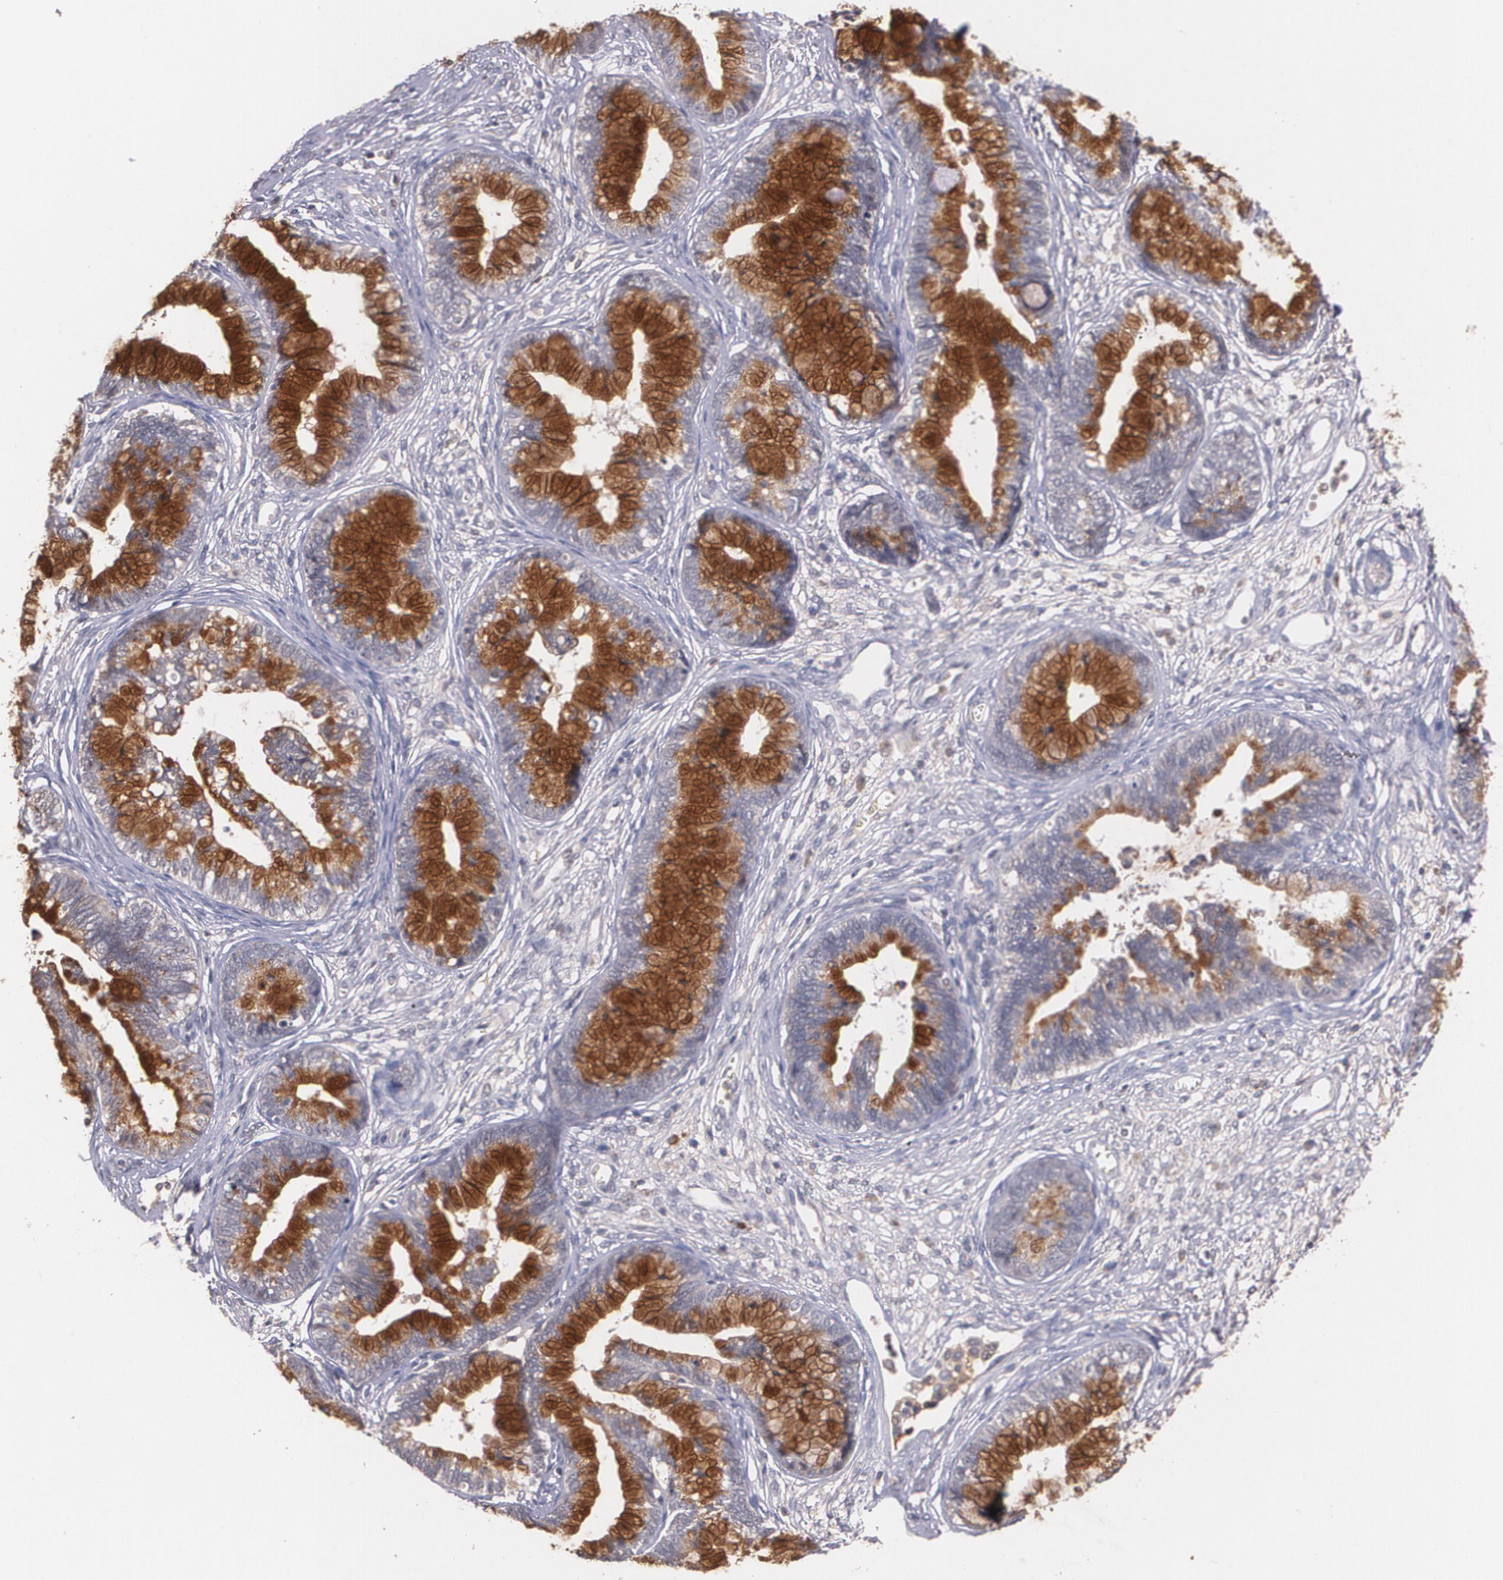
{"staining": {"intensity": "strong", "quantity": "25%-75%", "location": "cytoplasmic/membranous"}, "tissue": "cervical cancer", "cell_type": "Tumor cells", "image_type": "cancer", "snomed": [{"axis": "morphology", "description": "Adenocarcinoma, NOS"}, {"axis": "topography", "description": "Cervix"}], "caption": "Immunohistochemical staining of cervical adenocarcinoma reveals high levels of strong cytoplasmic/membranous protein positivity in about 25%-75% of tumor cells.", "gene": "IFNGR2", "patient": {"sex": "female", "age": 44}}